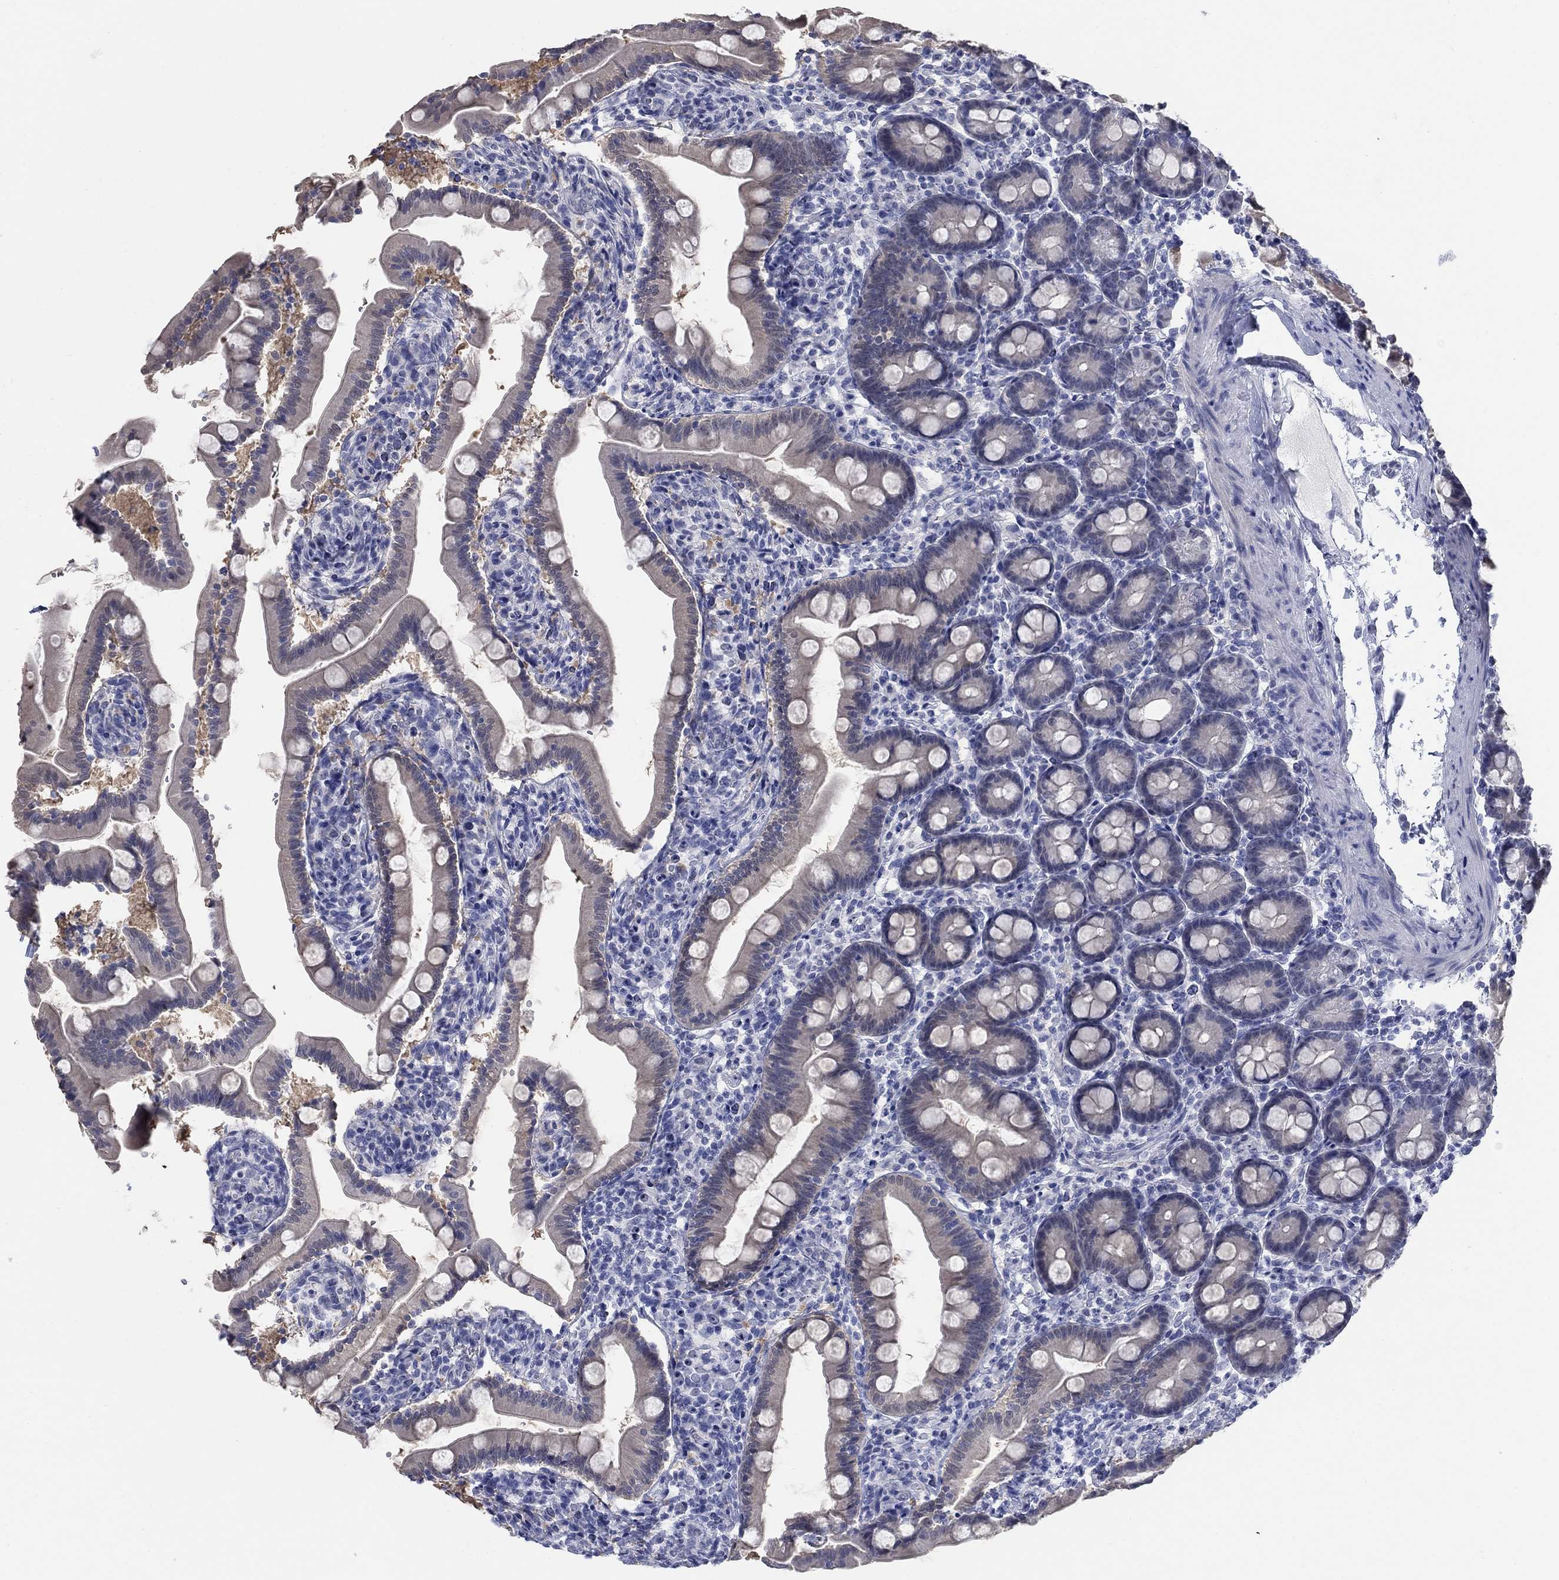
{"staining": {"intensity": "negative", "quantity": "none", "location": "none"}, "tissue": "small intestine", "cell_type": "Glandular cells", "image_type": "normal", "snomed": [{"axis": "morphology", "description": "Normal tissue, NOS"}, {"axis": "topography", "description": "Small intestine"}], "caption": "DAB immunohistochemical staining of normal human small intestine reveals no significant staining in glandular cells.", "gene": "ATP6V1G2", "patient": {"sex": "female", "age": 44}}